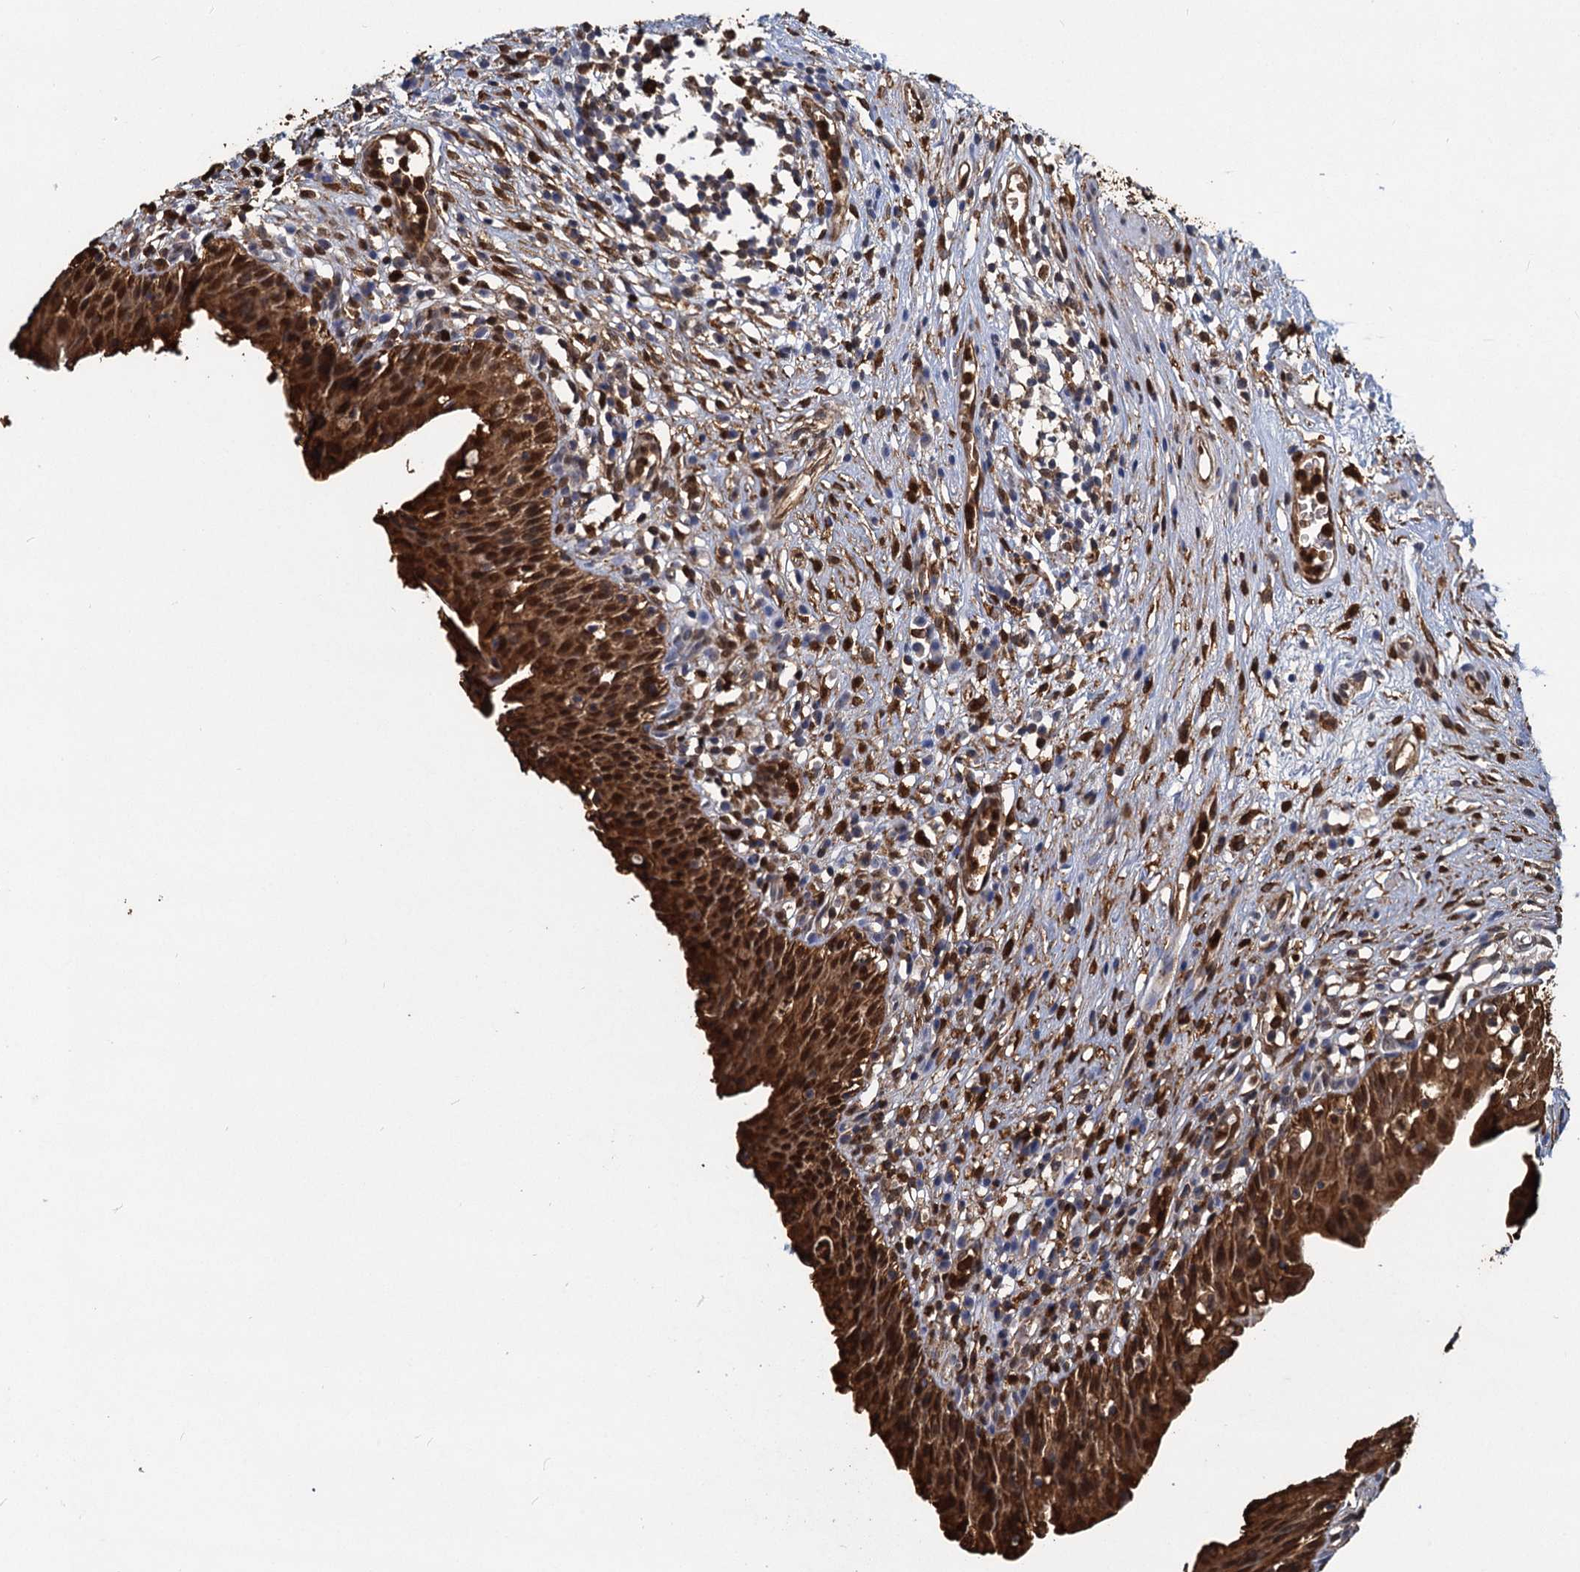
{"staining": {"intensity": "strong", "quantity": ">75%", "location": "cytoplasmic/membranous,nuclear"}, "tissue": "urinary bladder", "cell_type": "Urothelial cells", "image_type": "normal", "snomed": [{"axis": "morphology", "description": "Normal tissue, NOS"}, {"axis": "morphology", "description": "Inflammation, NOS"}, {"axis": "topography", "description": "Urinary bladder"}], "caption": "A brown stain shows strong cytoplasmic/membranous,nuclear positivity of a protein in urothelial cells of benign urinary bladder.", "gene": "S100A6", "patient": {"sex": "male", "age": 63}}